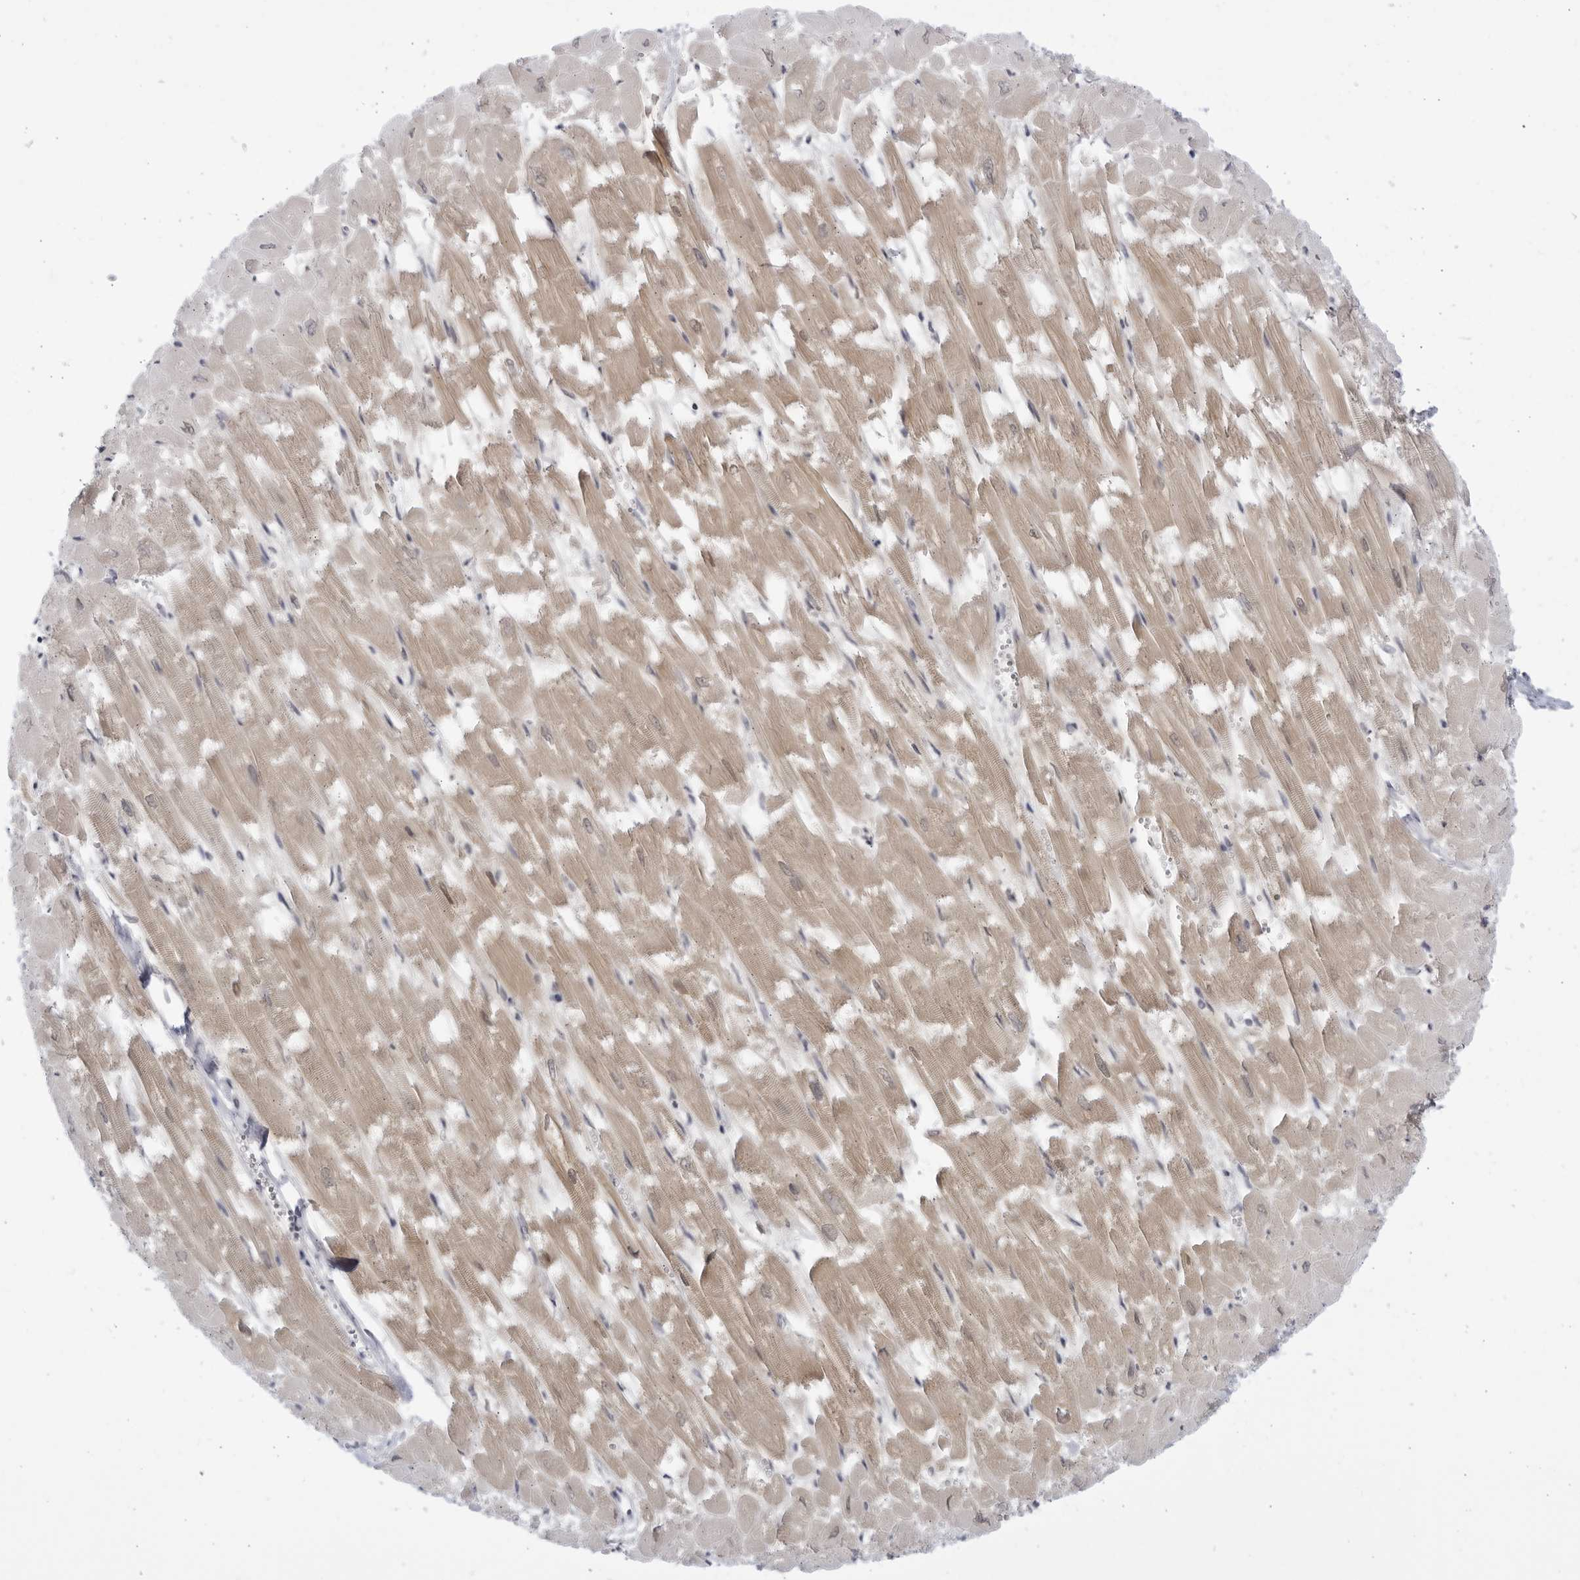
{"staining": {"intensity": "moderate", "quantity": "<25%", "location": "cytoplasmic/membranous,nuclear"}, "tissue": "heart muscle", "cell_type": "Cardiomyocytes", "image_type": "normal", "snomed": [{"axis": "morphology", "description": "Normal tissue, NOS"}, {"axis": "topography", "description": "Heart"}], "caption": "Immunohistochemistry (IHC) (DAB) staining of benign human heart muscle displays moderate cytoplasmic/membranous,nuclear protein staining in approximately <25% of cardiomyocytes.", "gene": "CNBD1", "patient": {"sex": "male", "age": 54}}